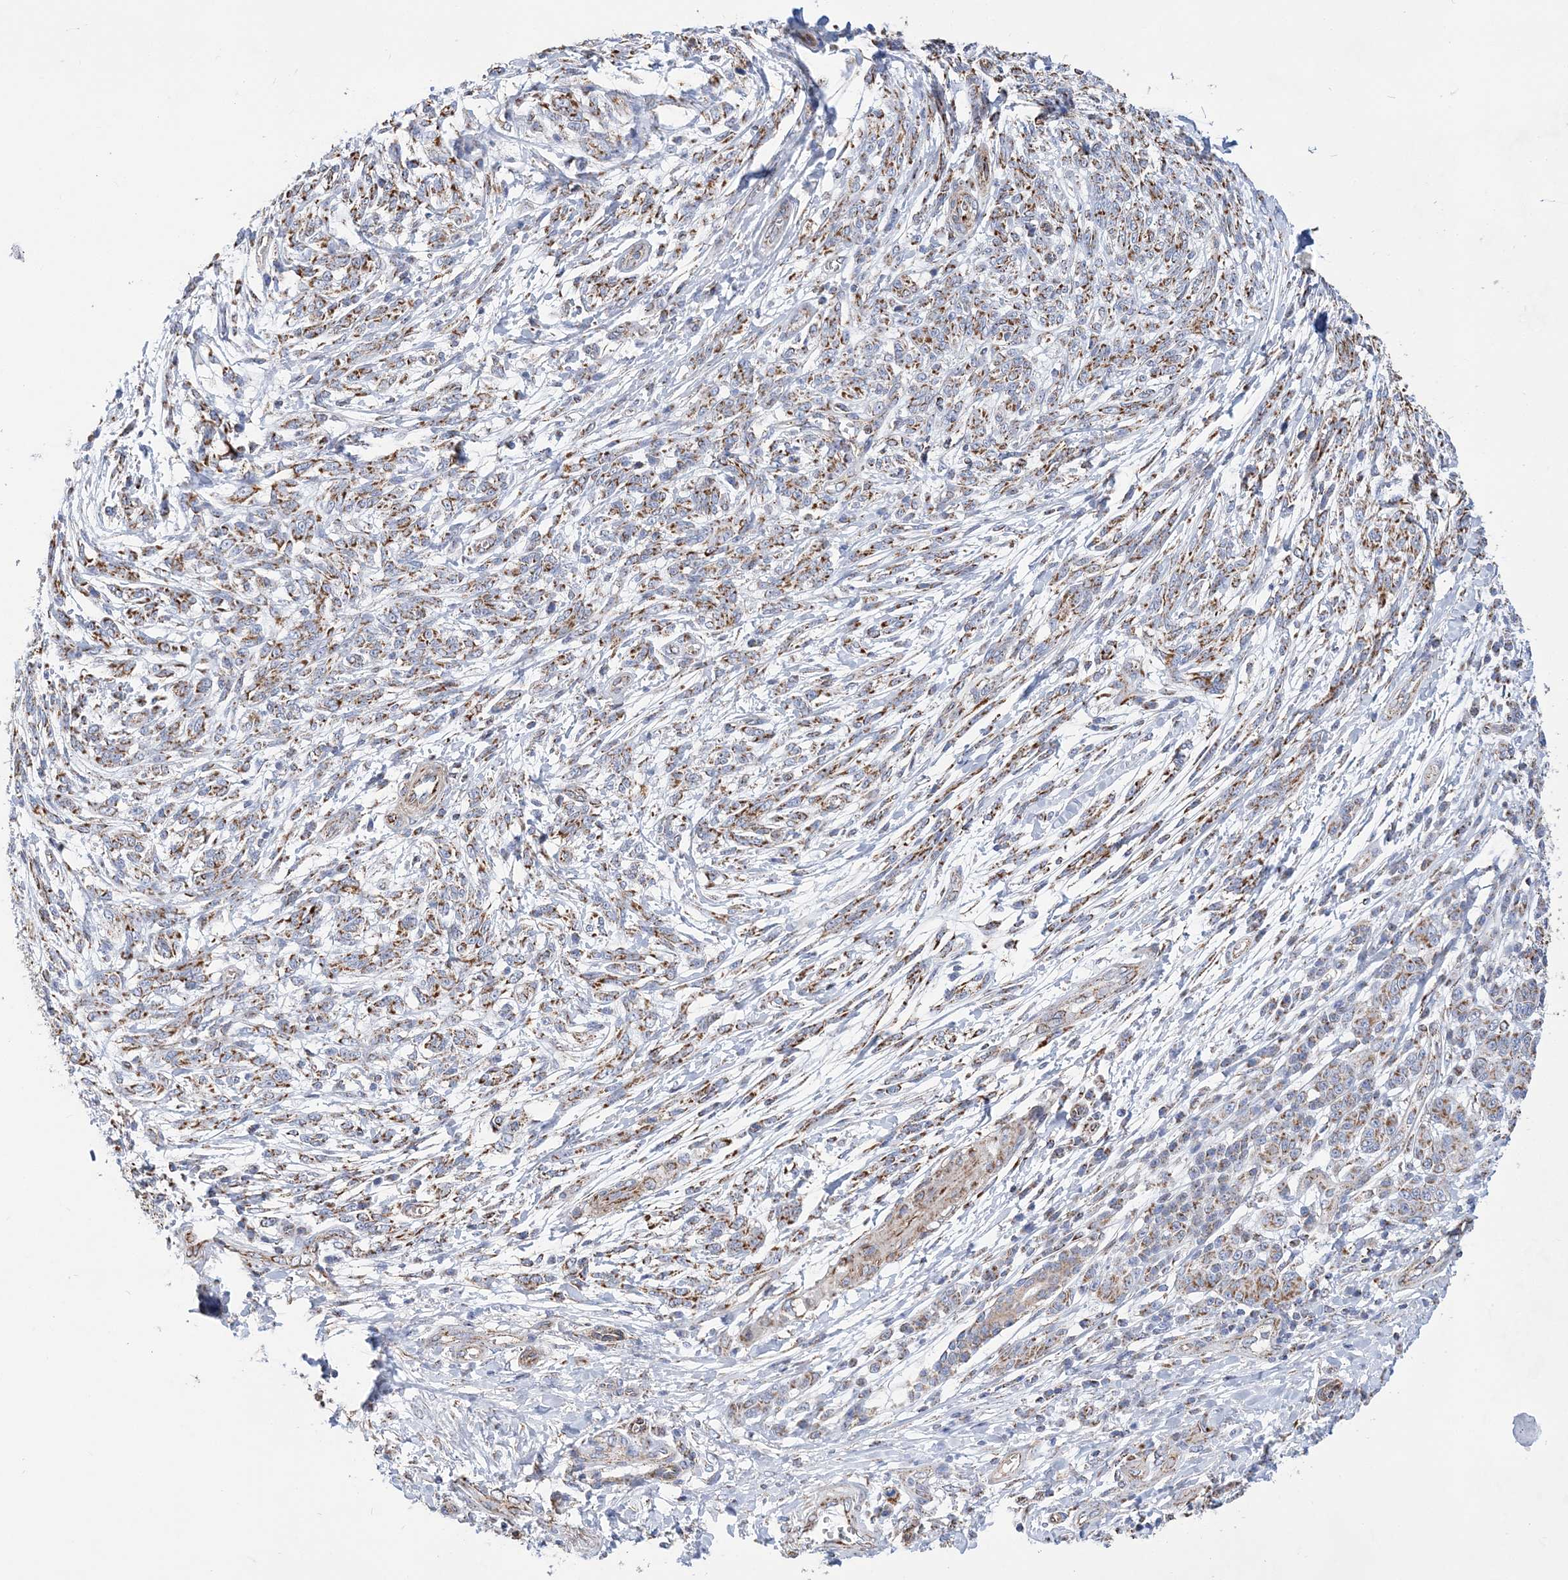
{"staining": {"intensity": "moderate", "quantity": ">75%", "location": "cytoplasmic/membranous"}, "tissue": "melanoma", "cell_type": "Tumor cells", "image_type": "cancer", "snomed": [{"axis": "morphology", "description": "Malignant melanoma, NOS"}, {"axis": "topography", "description": "Skin"}], "caption": "Moderate cytoplasmic/membranous positivity is appreciated in approximately >75% of tumor cells in melanoma.", "gene": "ACOT9", "patient": {"sex": "male", "age": 49}}